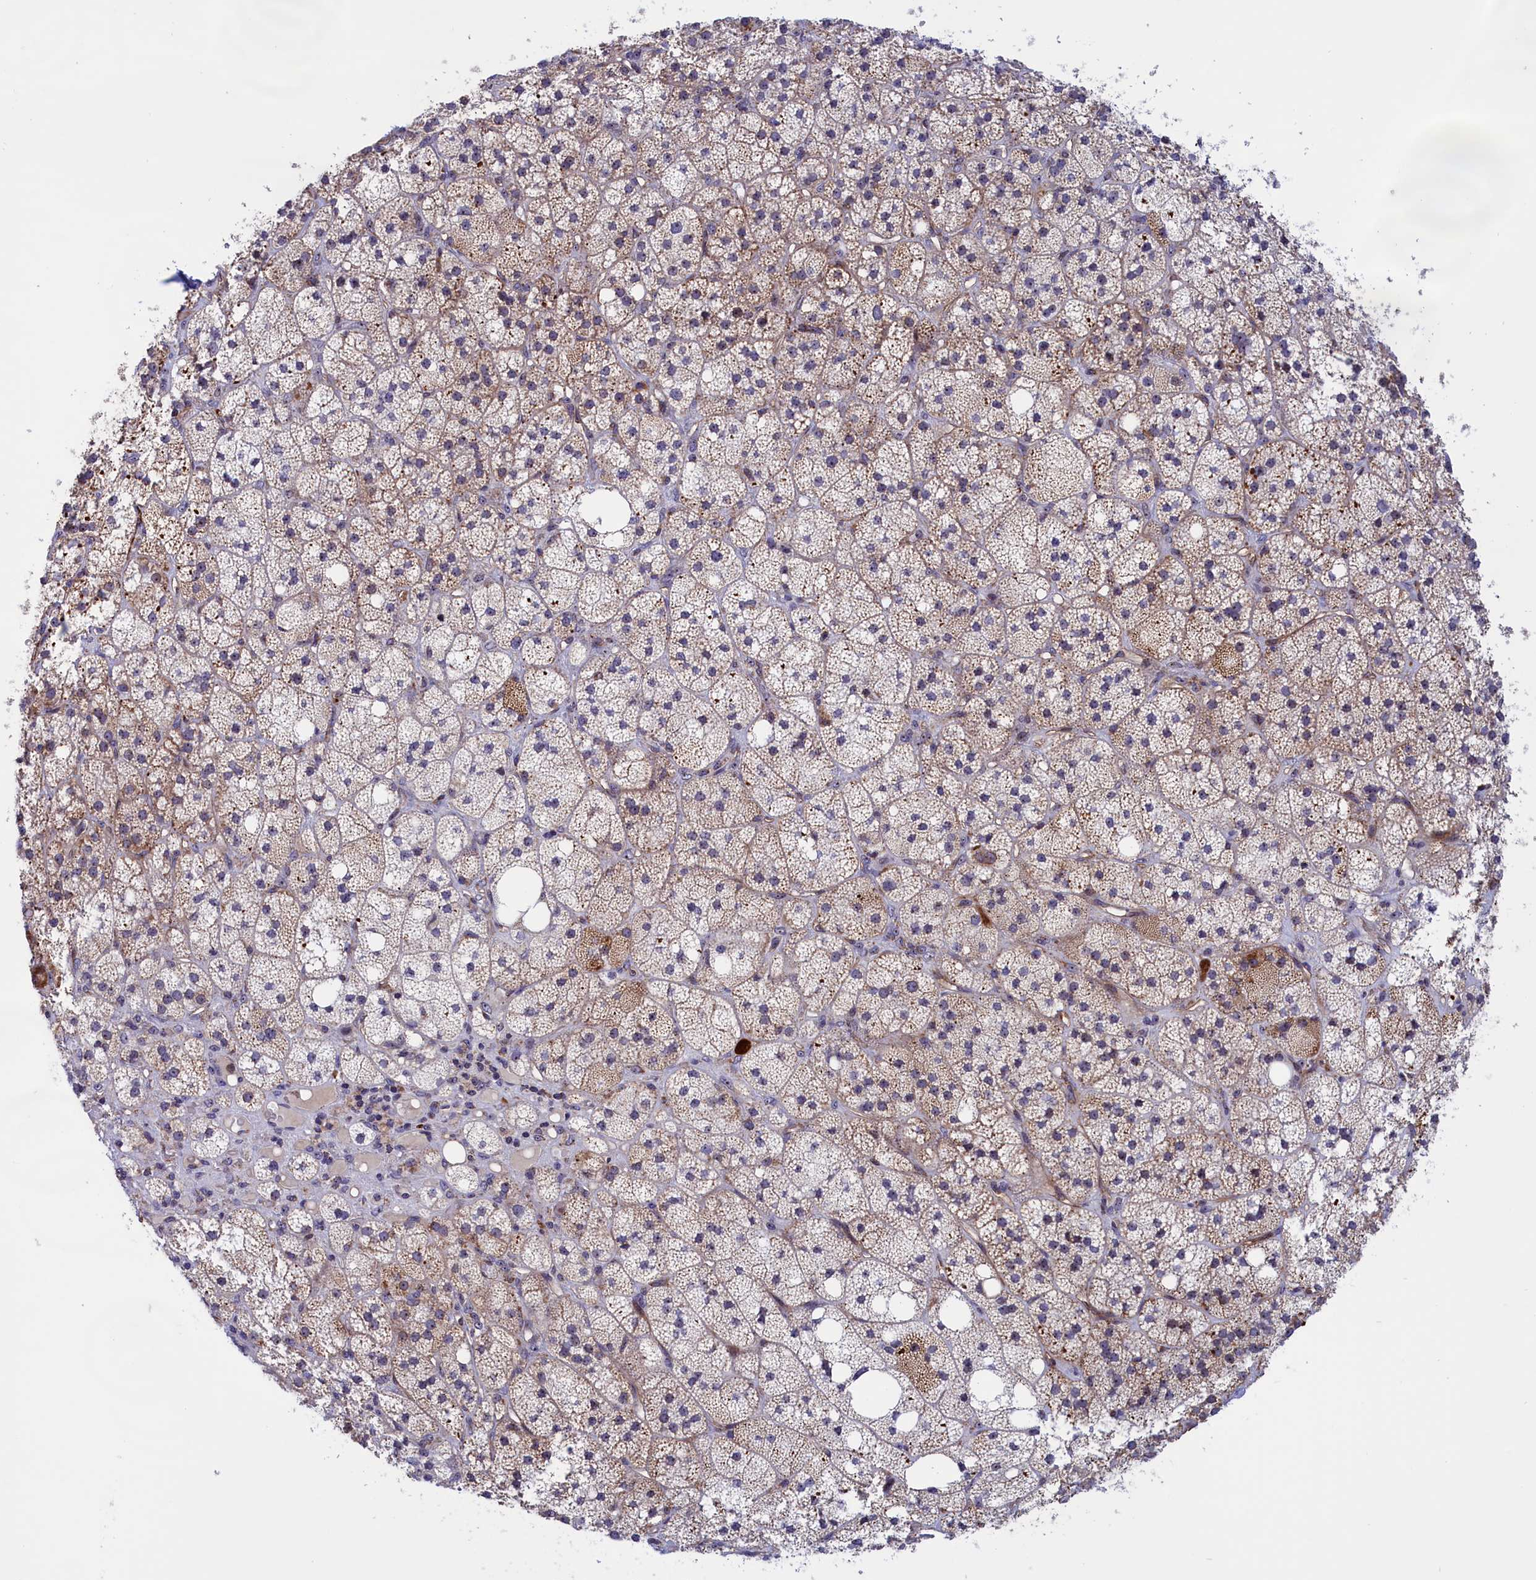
{"staining": {"intensity": "moderate", "quantity": "25%-75%", "location": "cytoplasmic/membranous"}, "tissue": "adrenal gland", "cell_type": "Glandular cells", "image_type": "normal", "snomed": [{"axis": "morphology", "description": "Normal tissue, NOS"}, {"axis": "topography", "description": "Adrenal gland"}], "caption": "IHC photomicrograph of normal human adrenal gland stained for a protein (brown), which shows medium levels of moderate cytoplasmic/membranous positivity in about 25%-75% of glandular cells.", "gene": "MPND", "patient": {"sex": "male", "age": 61}}